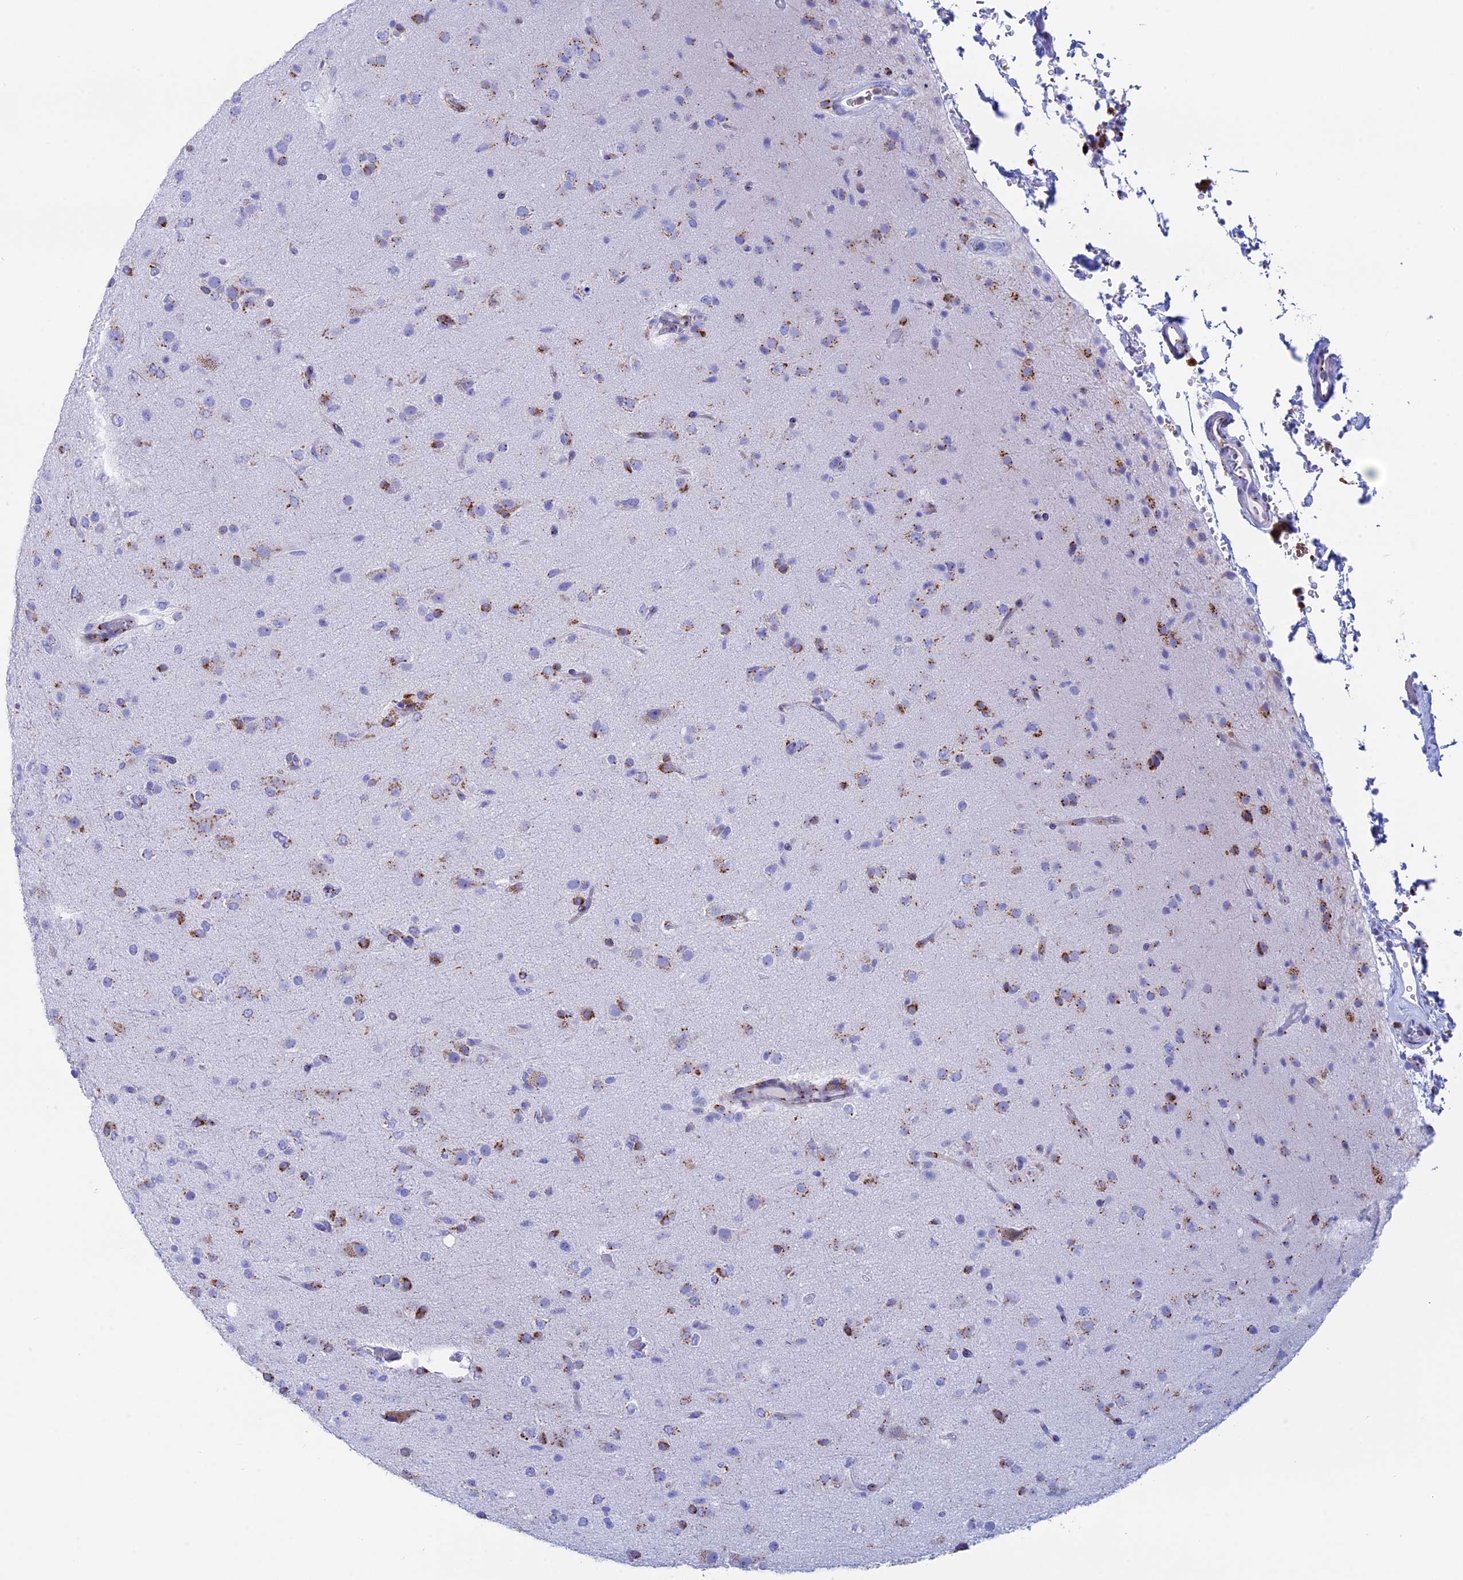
{"staining": {"intensity": "moderate", "quantity": "<25%", "location": "cytoplasmic/membranous"}, "tissue": "glioma", "cell_type": "Tumor cells", "image_type": "cancer", "snomed": [{"axis": "morphology", "description": "Glioma, malignant, Low grade"}, {"axis": "topography", "description": "Brain"}], "caption": "A brown stain labels moderate cytoplasmic/membranous positivity of a protein in human malignant glioma (low-grade) tumor cells.", "gene": "ERICH4", "patient": {"sex": "male", "age": 65}}